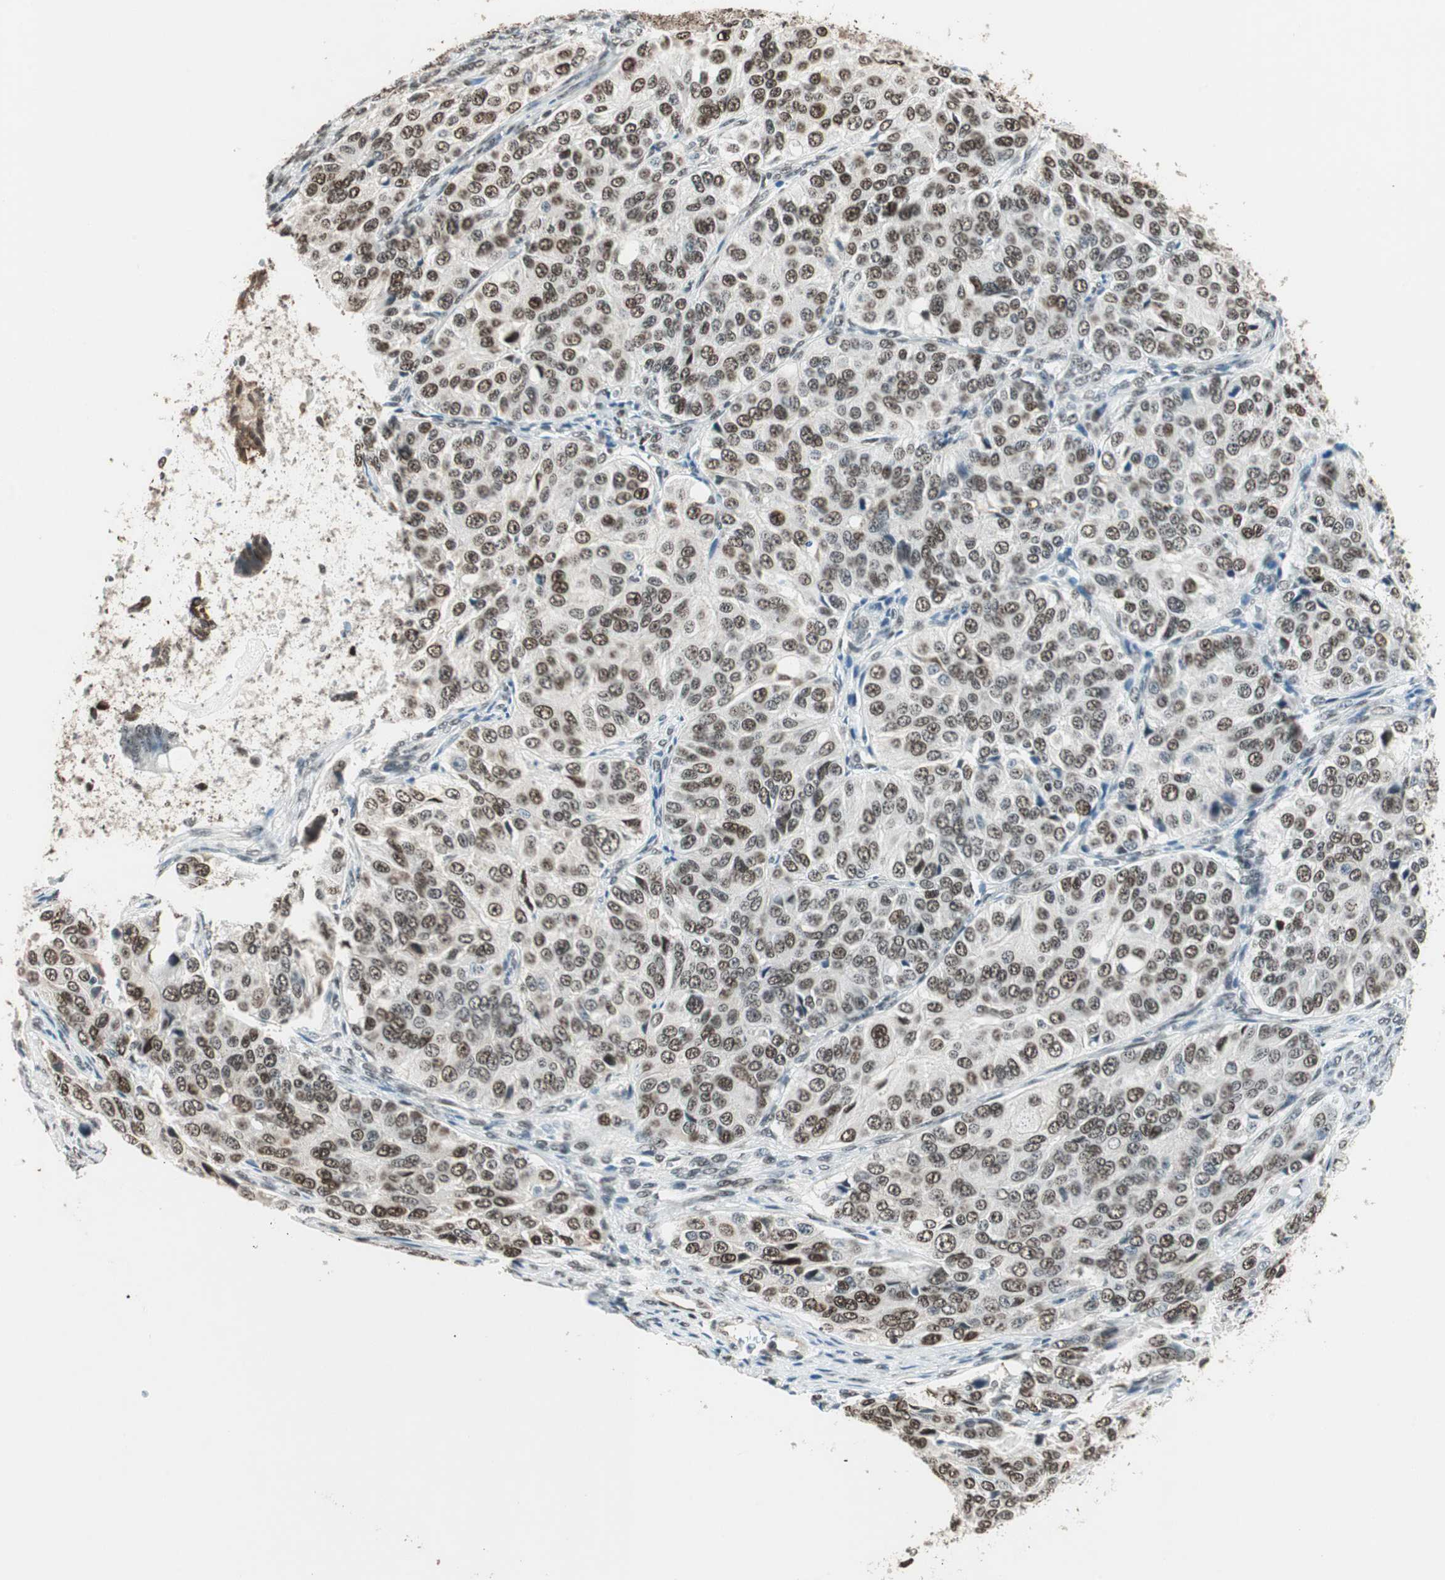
{"staining": {"intensity": "strong", "quantity": ">75%", "location": "nuclear"}, "tissue": "ovarian cancer", "cell_type": "Tumor cells", "image_type": "cancer", "snomed": [{"axis": "morphology", "description": "Carcinoma, endometroid"}, {"axis": "topography", "description": "Ovary"}], "caption": "This photomicrograph displays endometroid carcinoma (ovarian) stained with immunohistochemistry to label a protein in brown. The nuclear of tumor cells show strong positivity for the protein. Nuclei are counter-stained blue.", "gene": "ZBTB17", "patient": {"sex": "female", "age": 51}}